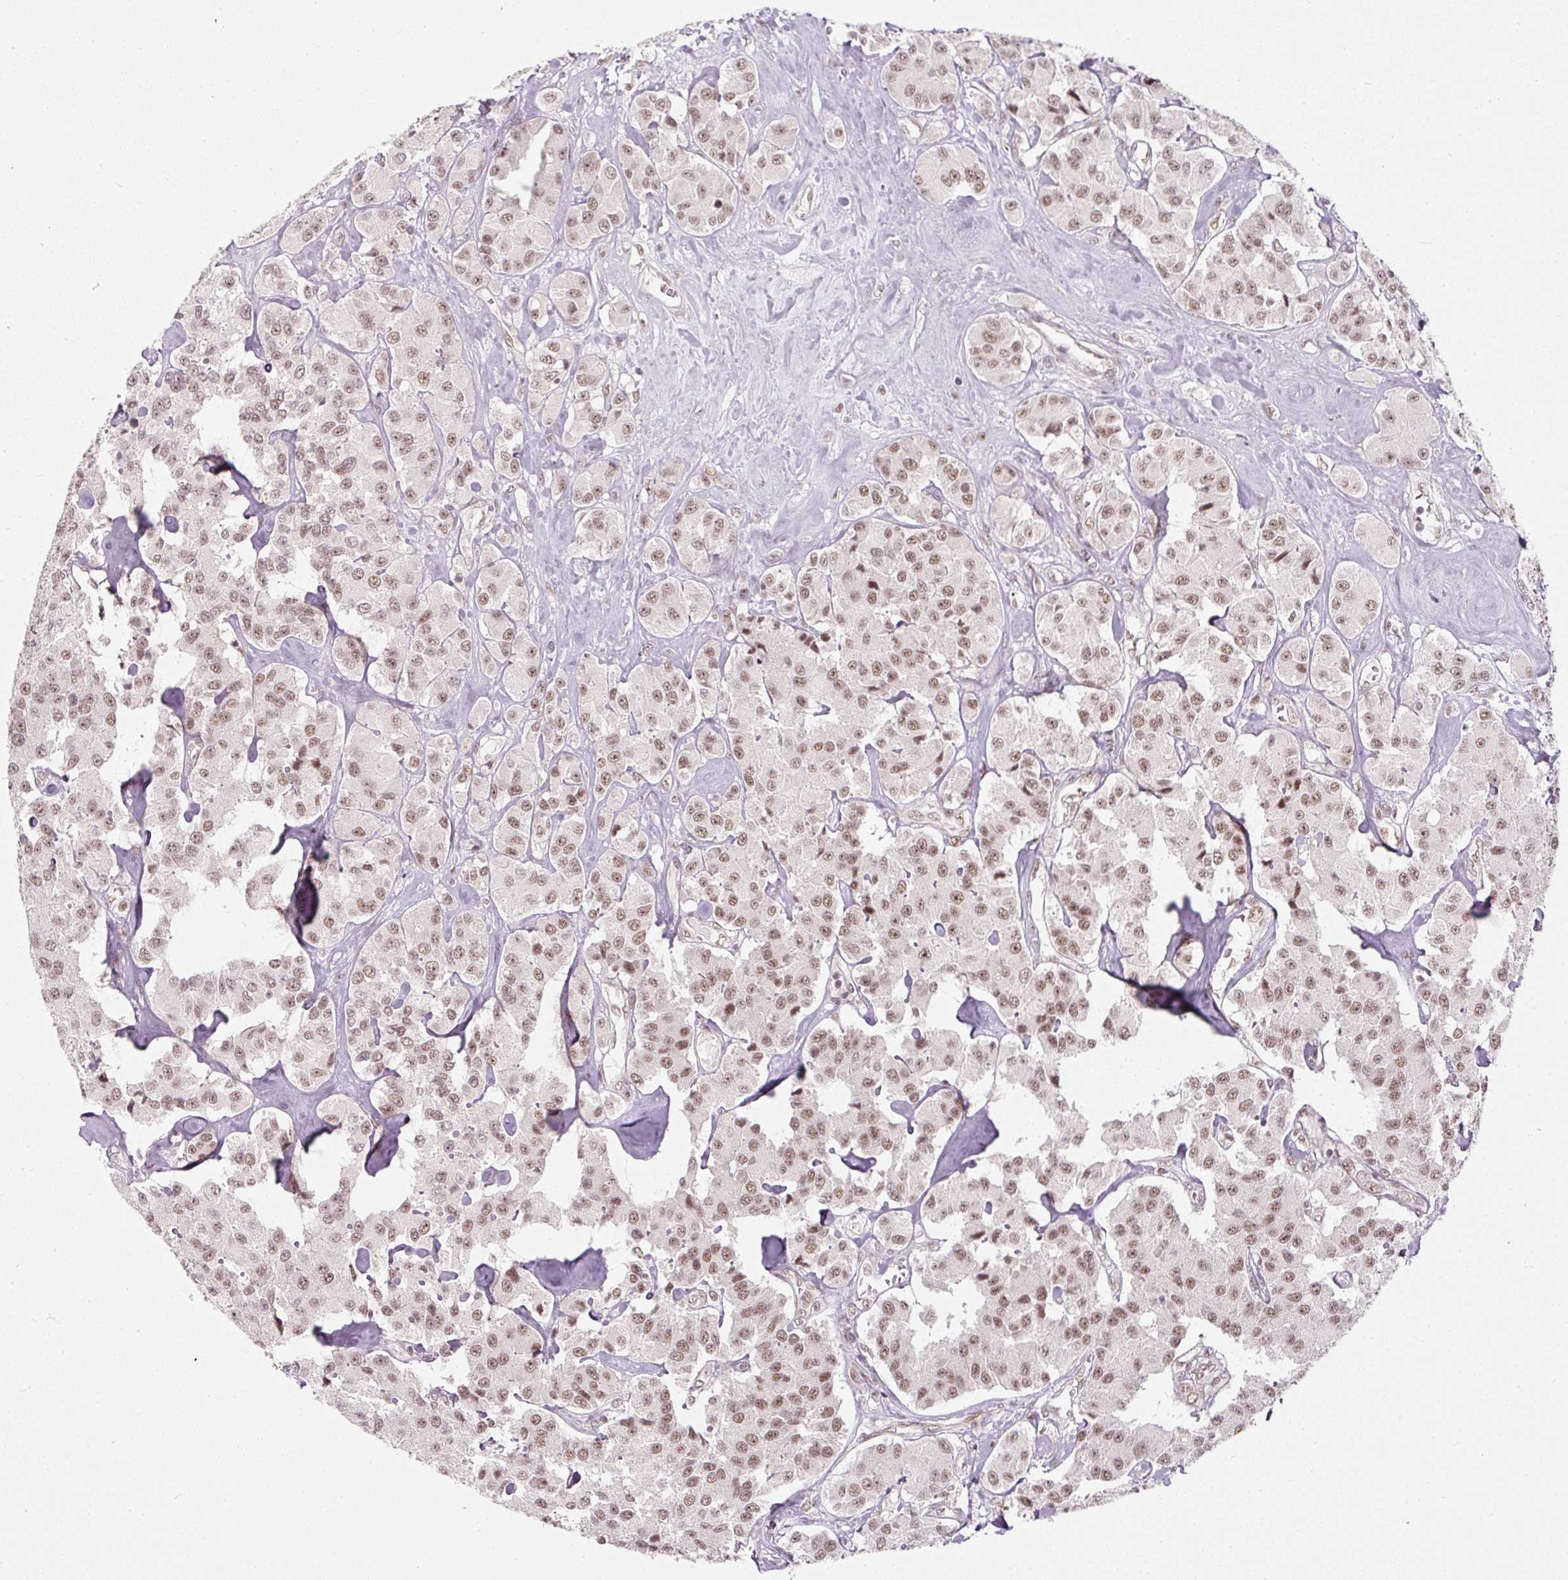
{"staining": {"intensity": "moderate", "quantity": ">75%", "location": "nuclear"}, "tissue": "carcinoid", "cell_type": "Tumor cells", "image_type": "cancer", "snomed": [{"axis": "morphology", "description": "Carcinoid, malignant, NOS"}, {"axis": "topography", "description": "Pancreas"}], "caption": "The image reveals staining of malignant carcinoid, revealing moderate nuclear protein expression (brown color) within tumor cells.", "gene": "U2AF2", "patient": {"sex": "male", "age": 41}}